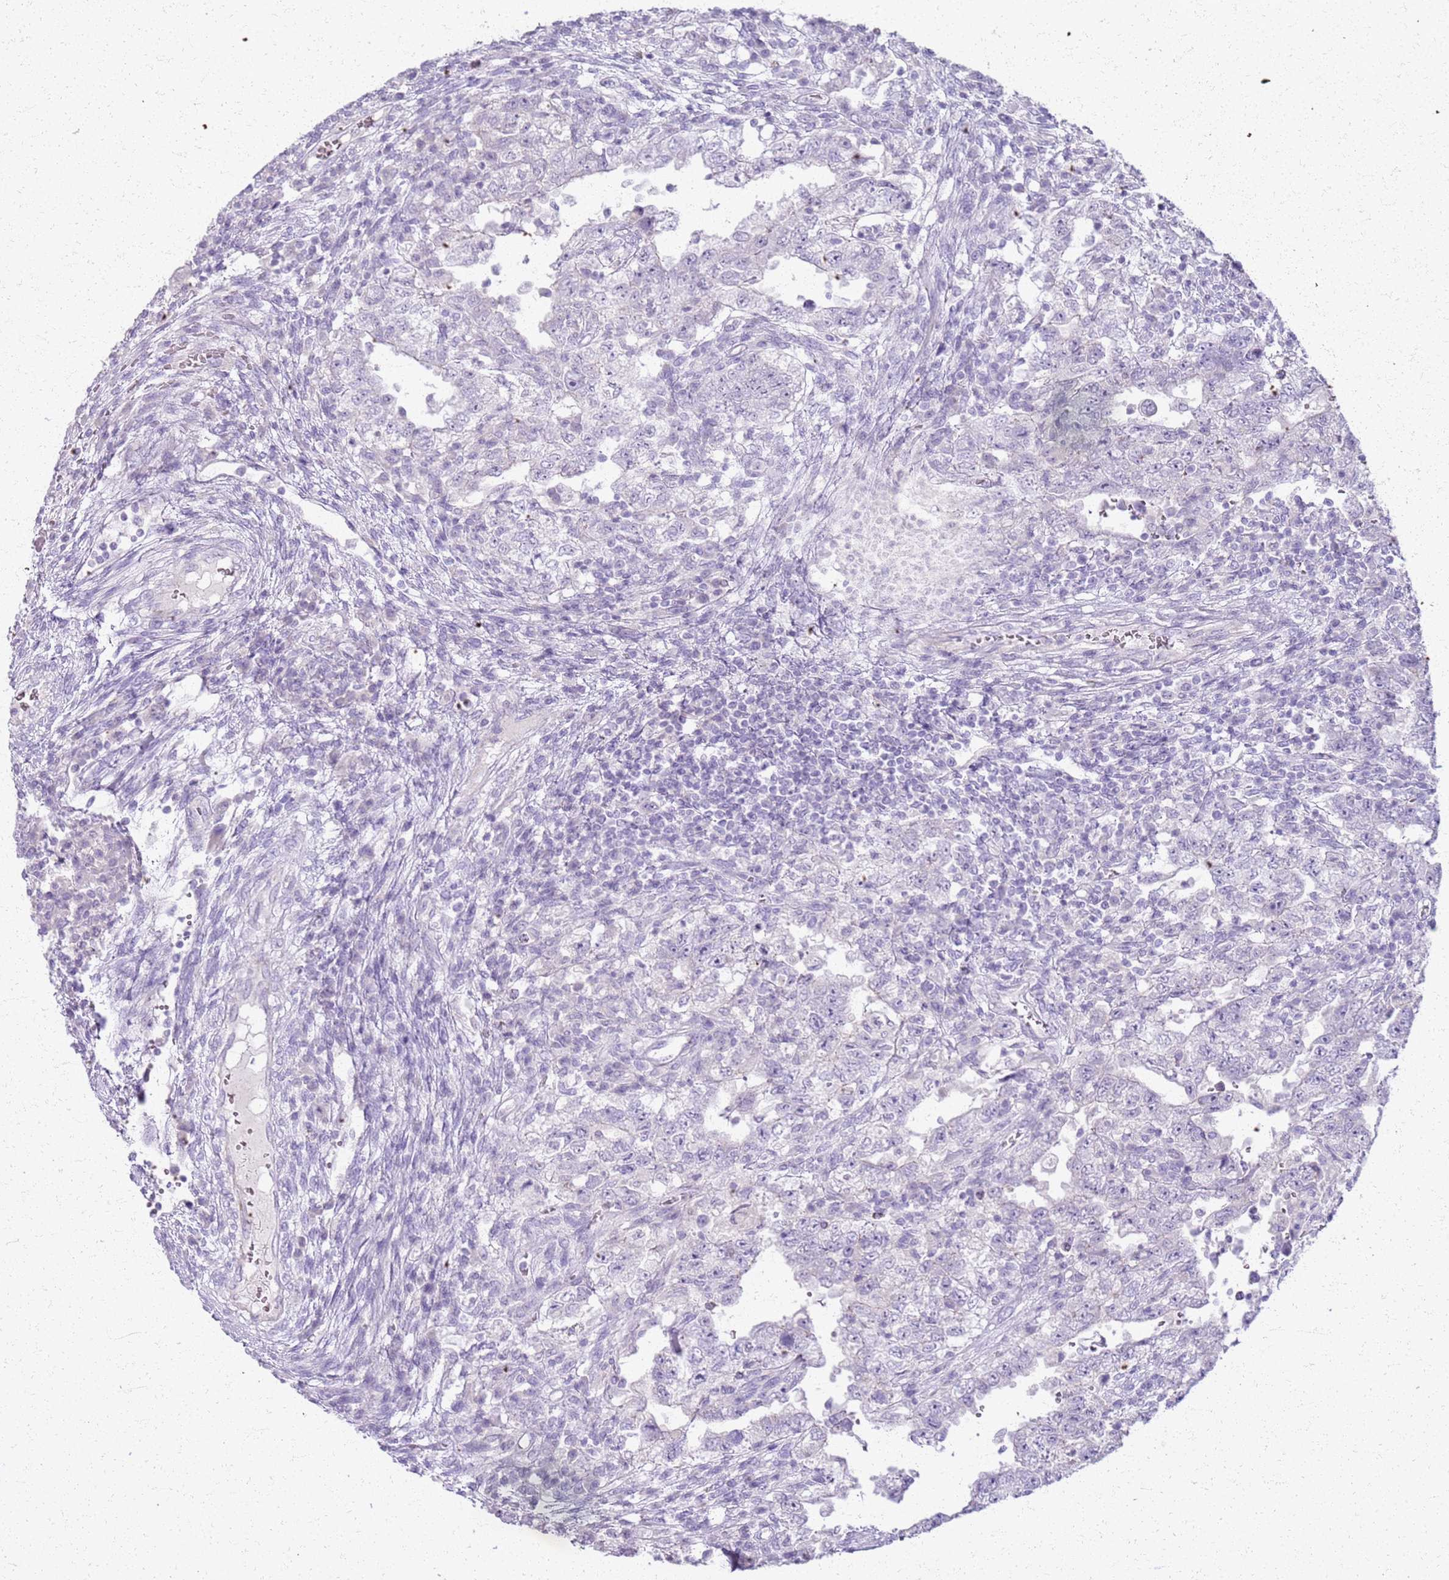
{"staining": {"intensity": "negative", "quantity": "none", "location": "none"}, "tissue": "testis cancer", "cell_type": "Tumor cells", "image_type": "cancer", "snomed": [{"axis": "morphology", "description": "Carcinoma, Embryonal, NOS"}, {"axis": "topography", "description": "Testis"}], "caption": "Tumor cells are negative for protein expression in human testis cancer.", "gene": "CSRP3", "patient": {"sex": "male", "age": 26}}